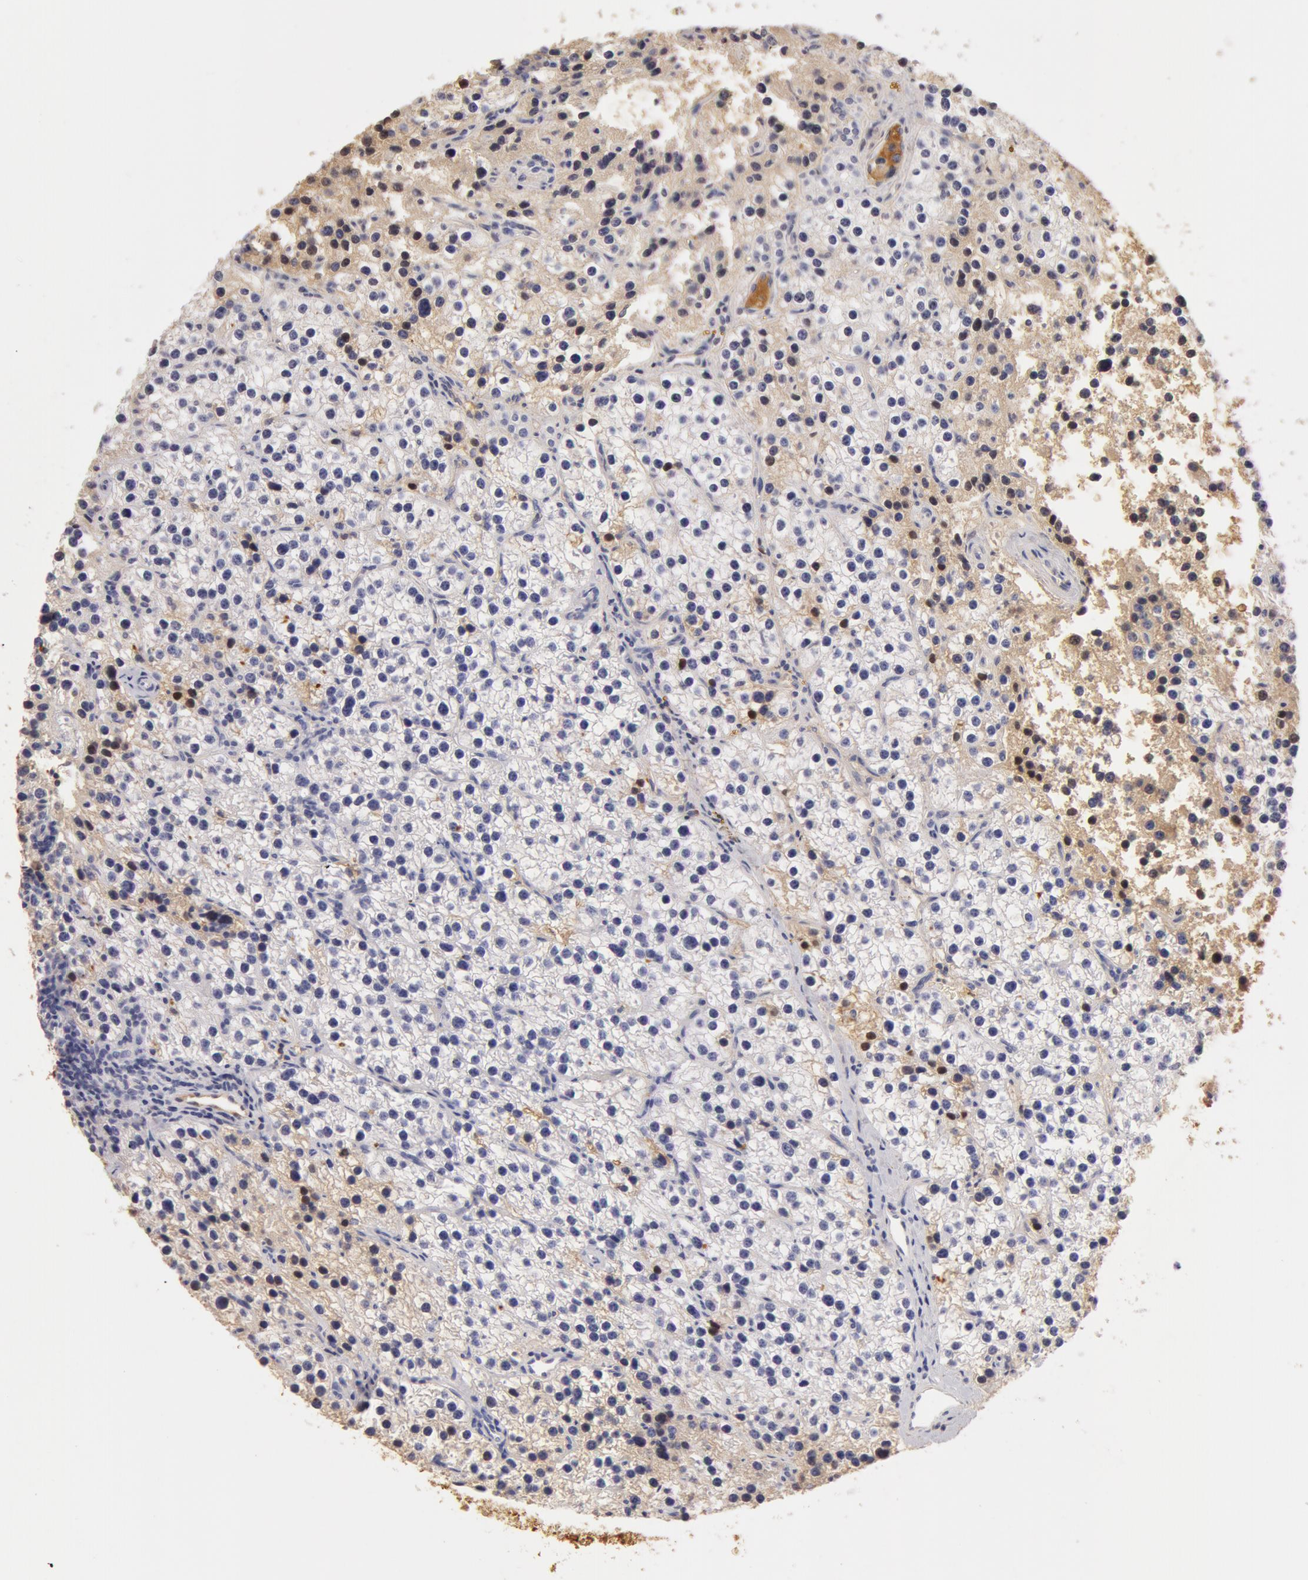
{"staining": {"intensity": "moderate", "quantity": "<25%", "location": "nuclear"}, "tissue": "parathyroid gland", "cell_type": "Glandular cells", "image_type": "normal", "snomed": [{"axis": "morphology", "description": "Normal tissue, NOS"}, {"axis": "topography", "description": "Parathyroid gland"}], "caption": "Moderate nuclear staining for a protein is present in approximately <25% of glandular cells of normal parathyroid gland using immunohistochemistry (IHC).", "gene": "TF", "patient": {"sex": "female", "age": 54}}